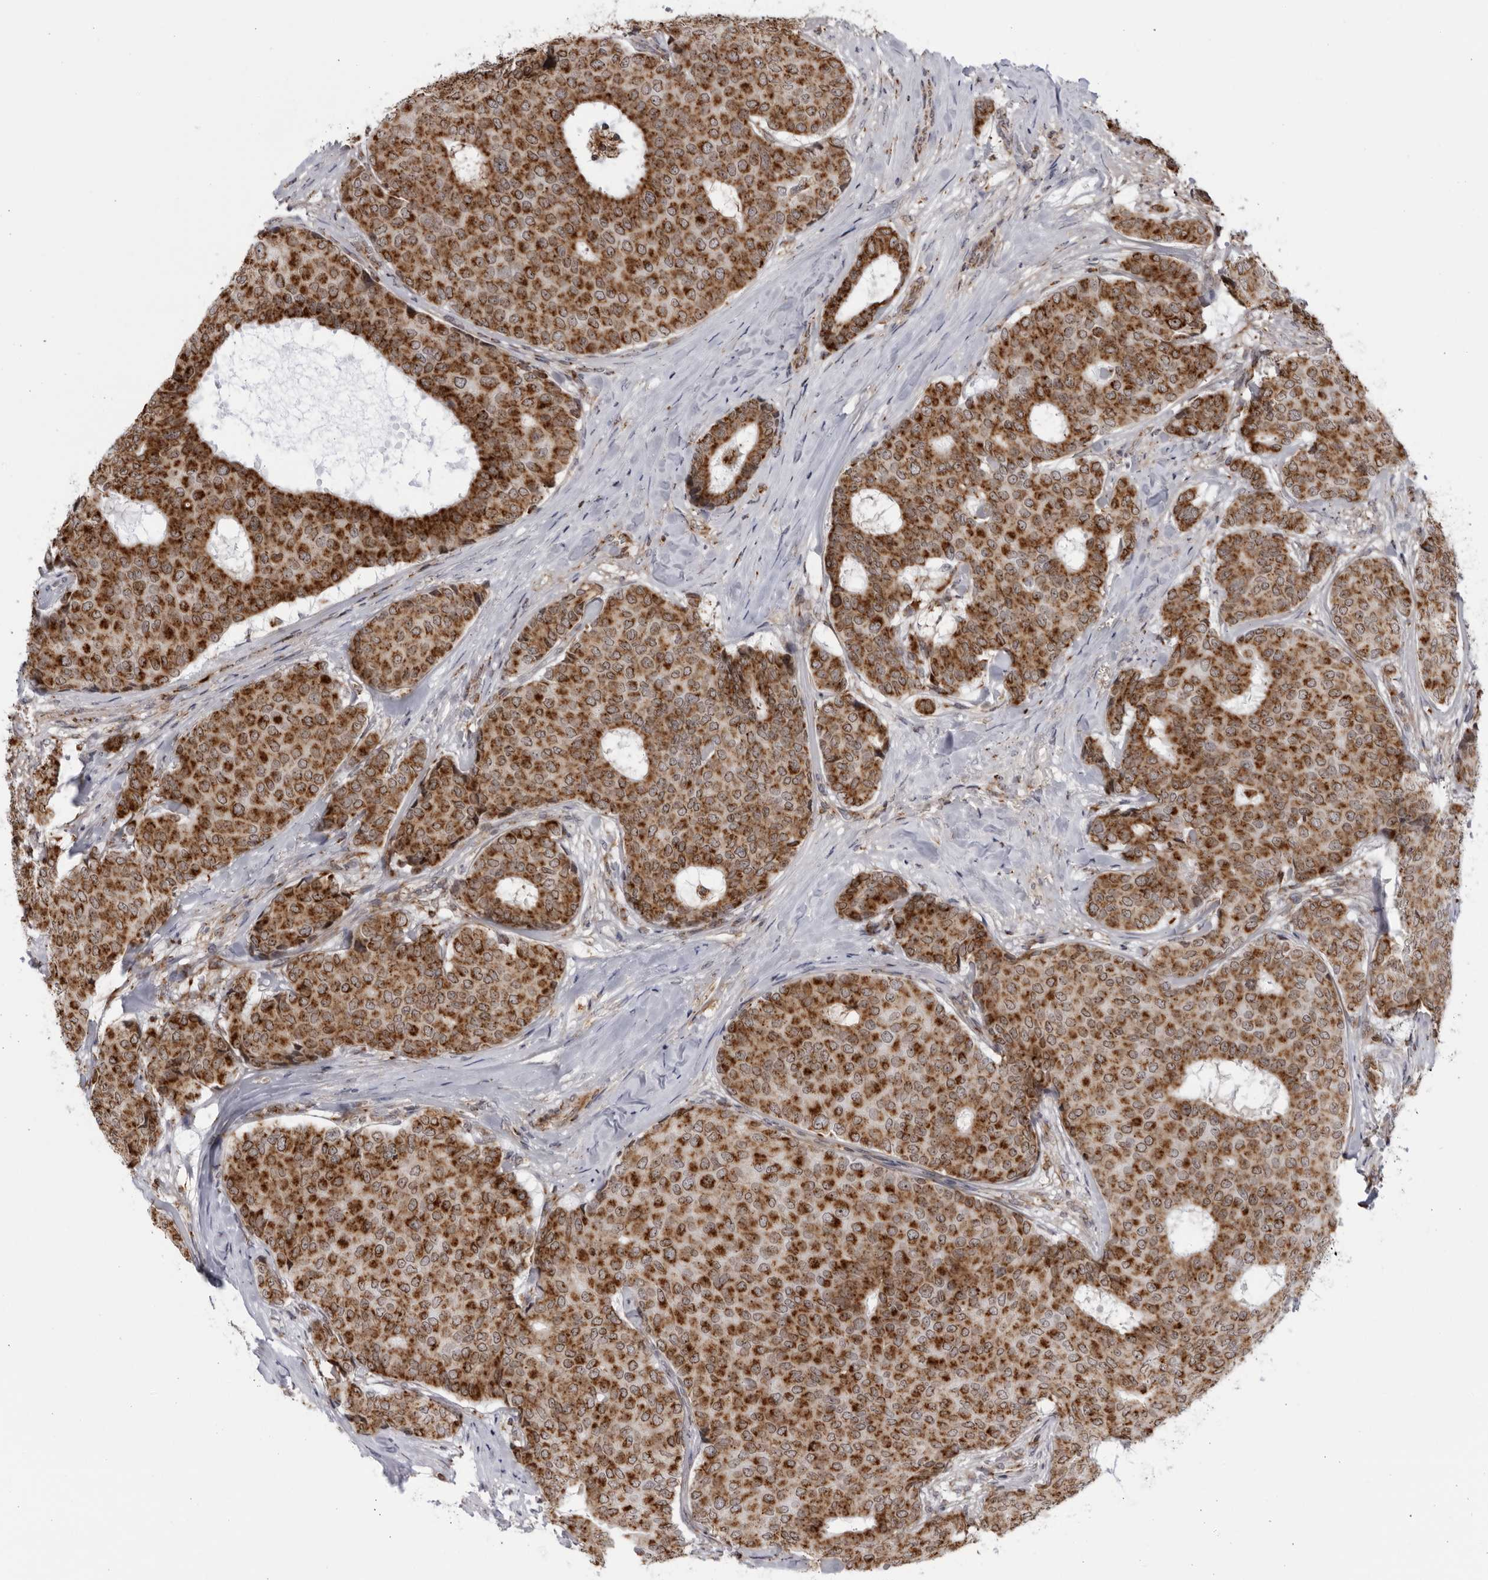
{"staining": {"intensity": "strong", "quantity": ">75%", "location": "cytoplasmic/membranous"}, "tissue": "breast cancer", "cell_type": "Tumor cells", "image_type": "cancer", "snomed": [{"axis": "morphology", "description": "Duct carcinoma"}, {"axis": "topography", "description": "Breast"}], "caption": "Strong cytoplasmic/membranous staining is present in approximately >75% of tumor cells in intraductal carcinoma (breast).", "gene": "RBM34", "patient": {"sex": "female", "age": 75}}